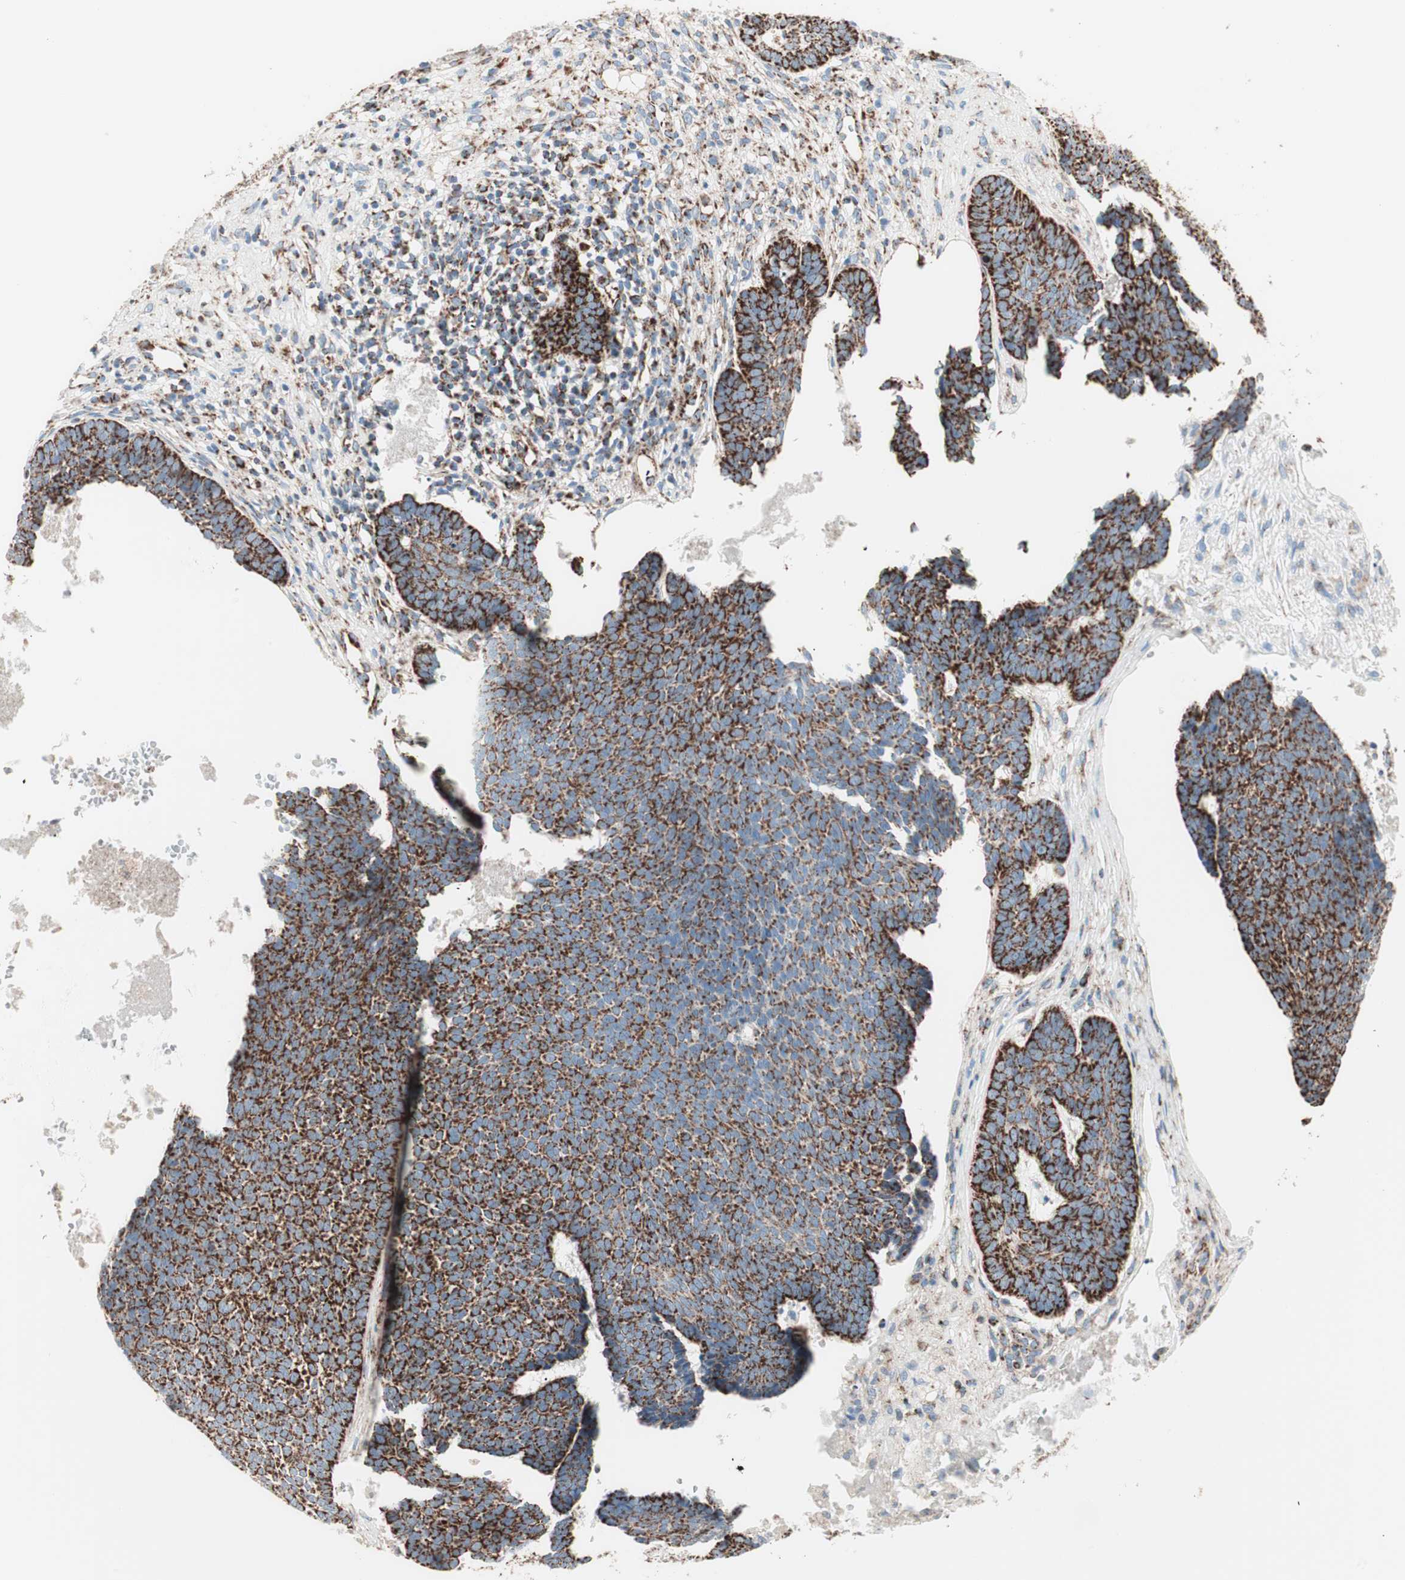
{"staining": {"intensity": "strong", "quantity": ">75%", "location": "cytoplasmic/membranous"}, "tissue": "skin cancer", "cell_type": "Tumor cells", "image_type": "cancer", "snomed": [{"axis": "morphology", "description": "Basal cell carcinoma"}, {"axis": "topography", "description": "Skin"}], "caption": "Immunohistochemistry (IHC) of basal cell carcinoma (skin) reveals high levels of strong cytoplasmic/membranous staining in approximately >75% of tumor cells.", "gene": "TOMM20", "patient": {"sex": "male", "age": 84}}